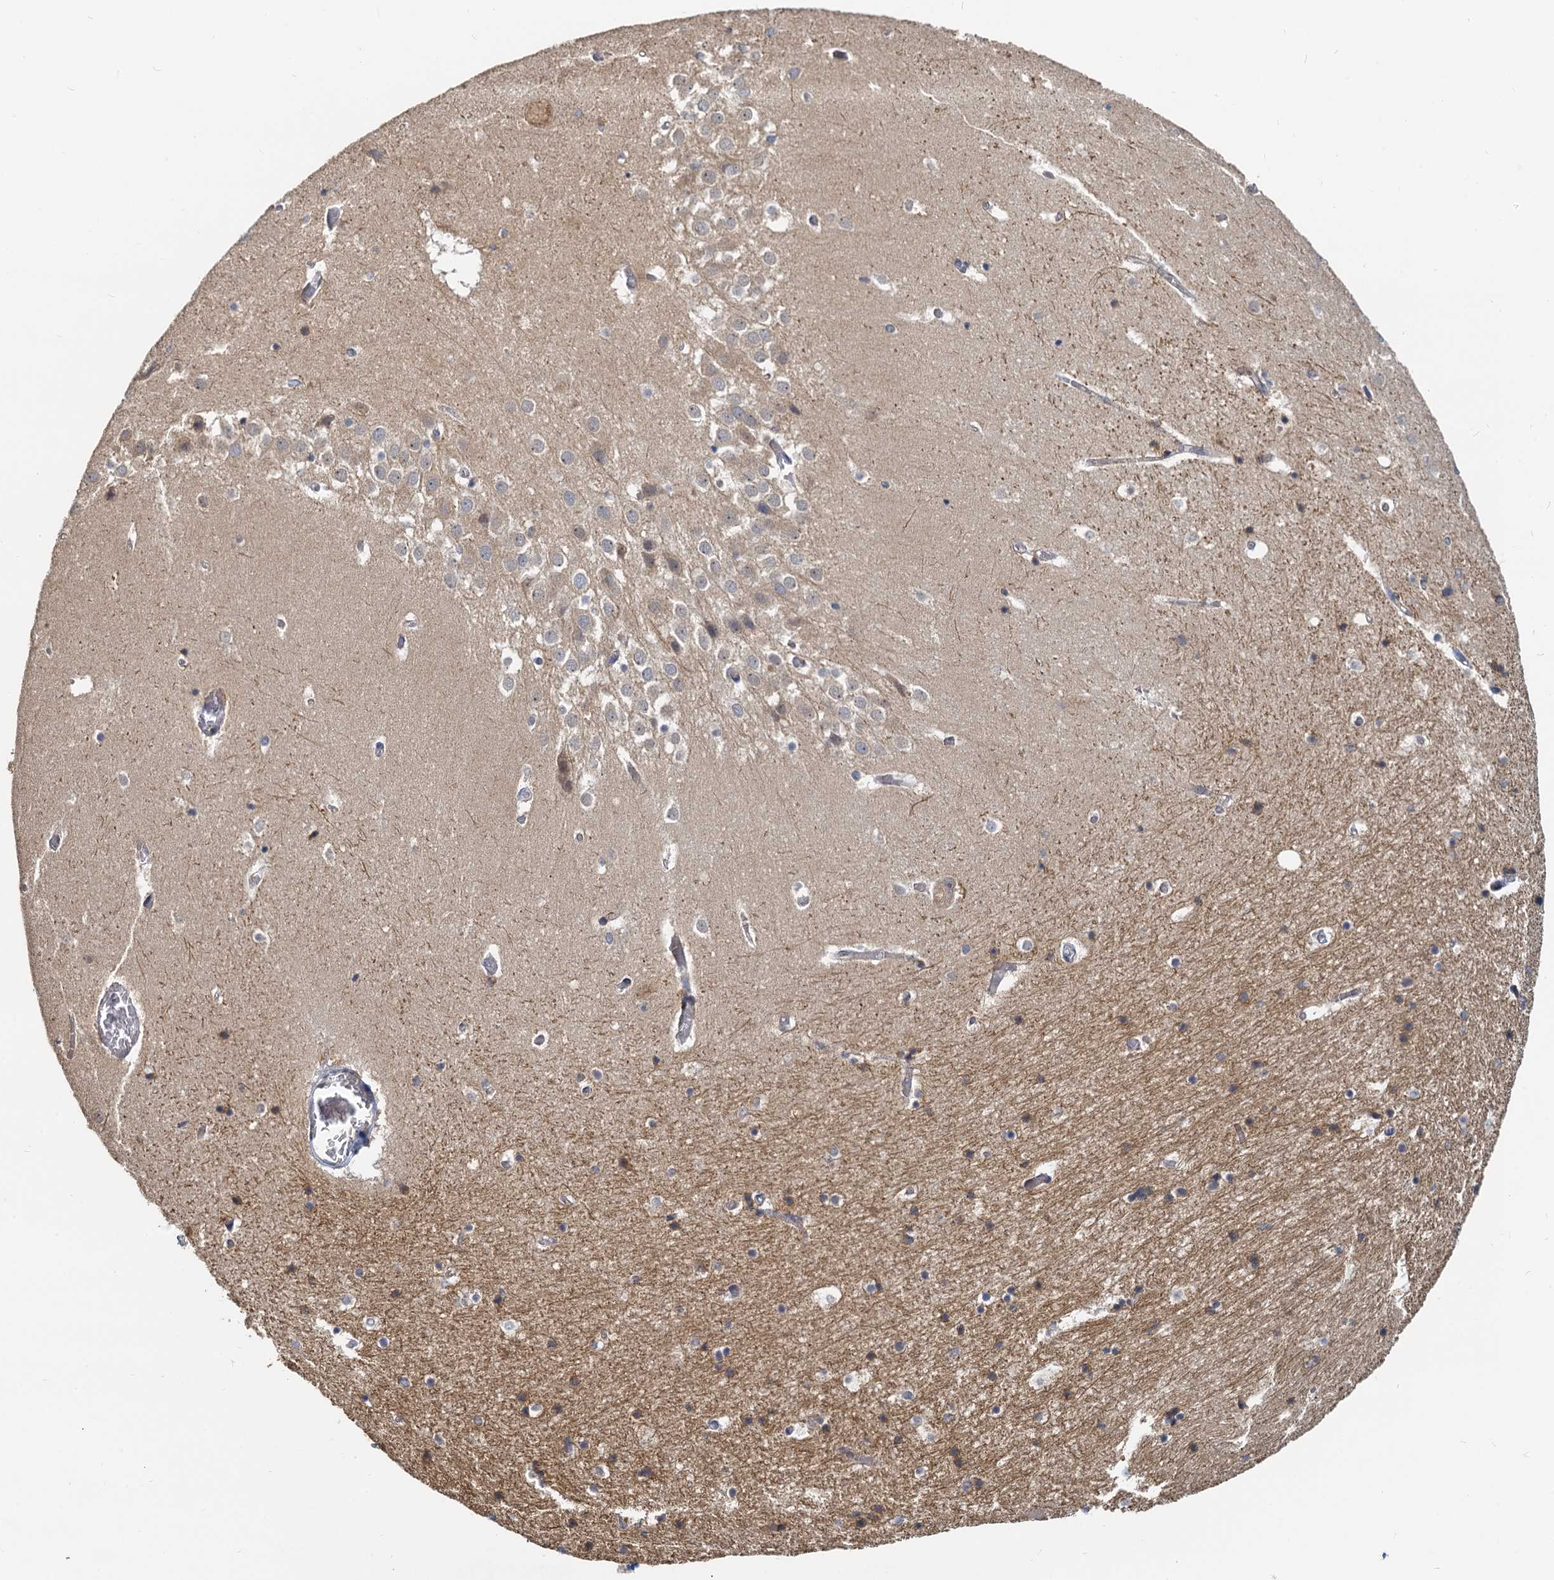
{"staining": {"intensity": "moderate", "quantity": "<25%", "location": "cytoplasmic/membranous"}, "tissue": "hippocampus", "cell_type": "Glial cells", "image_type": "normal", "snomed": [{"axis": "morphology", "description": "Normal tissue, NOS"}, {"axis": "topography", "description": "Hippocampus"}], "caption": "This micrograph demonstrates immunohistochemistry staining of unremarkable human hippocampus, with low moderate cytoplasmic/membranous expression in about <25% of glial cells.", "gene": "NKAPD1", "patient": {"sex": "female", "age": 52}}